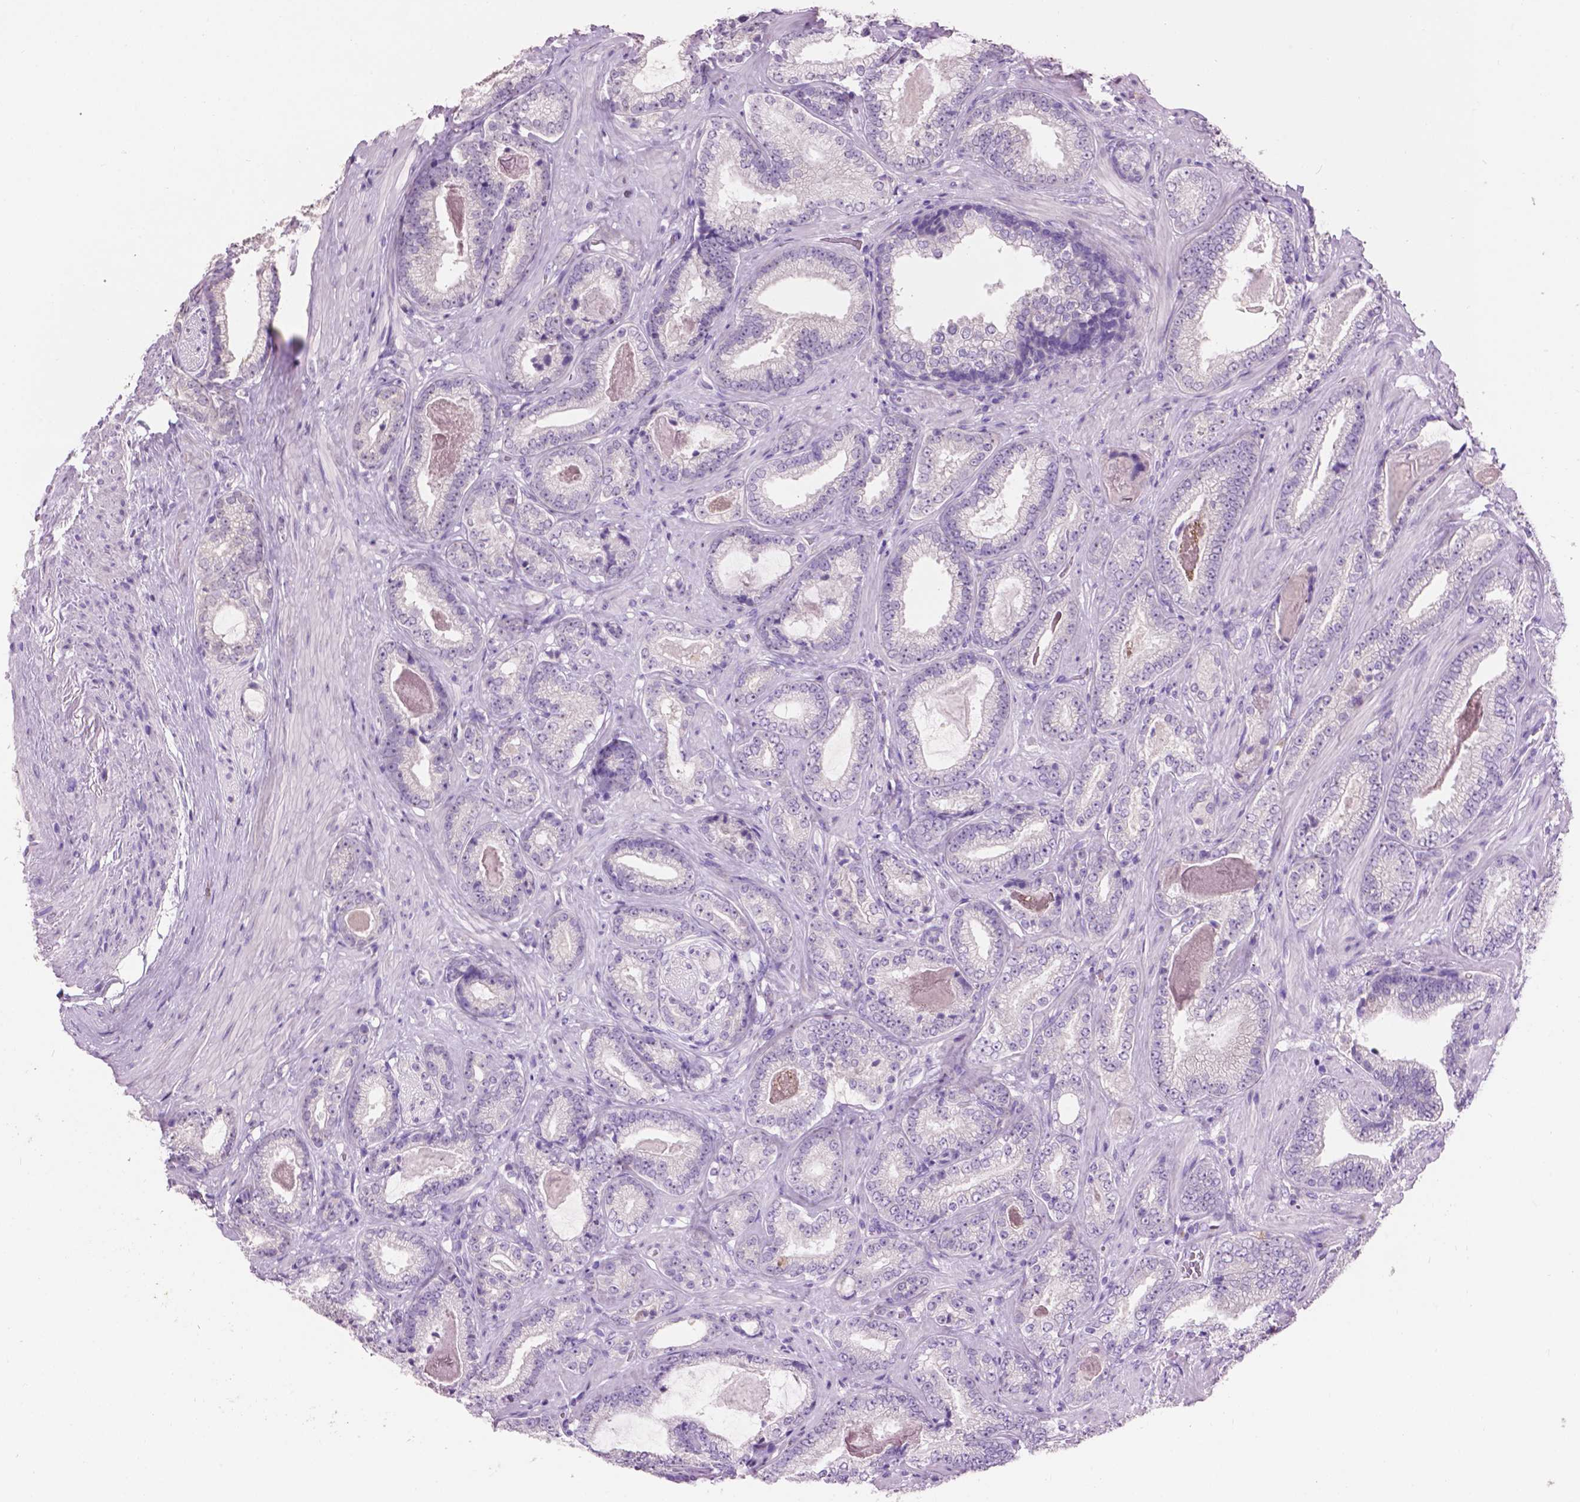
{"staining": {"intensity": "negative", "quantity": "none", "location": "none"}, "tissue": "prostate cancer", "cell_type": "Tumor cells", "image_type": "cancer", "snomed": [{"axis": "morphology", "description": "Adenocarcinoma, Low grade"}, {"axis": "topography", "description": "Prostate"}], "caption": "Immunohistochemistry of human adenocarcinoma (low-grade) (prostate) demonstrates no staining in tumor cells.", "gene": "CRYBA4", "patient": {"sex": "male", "age": 61}}